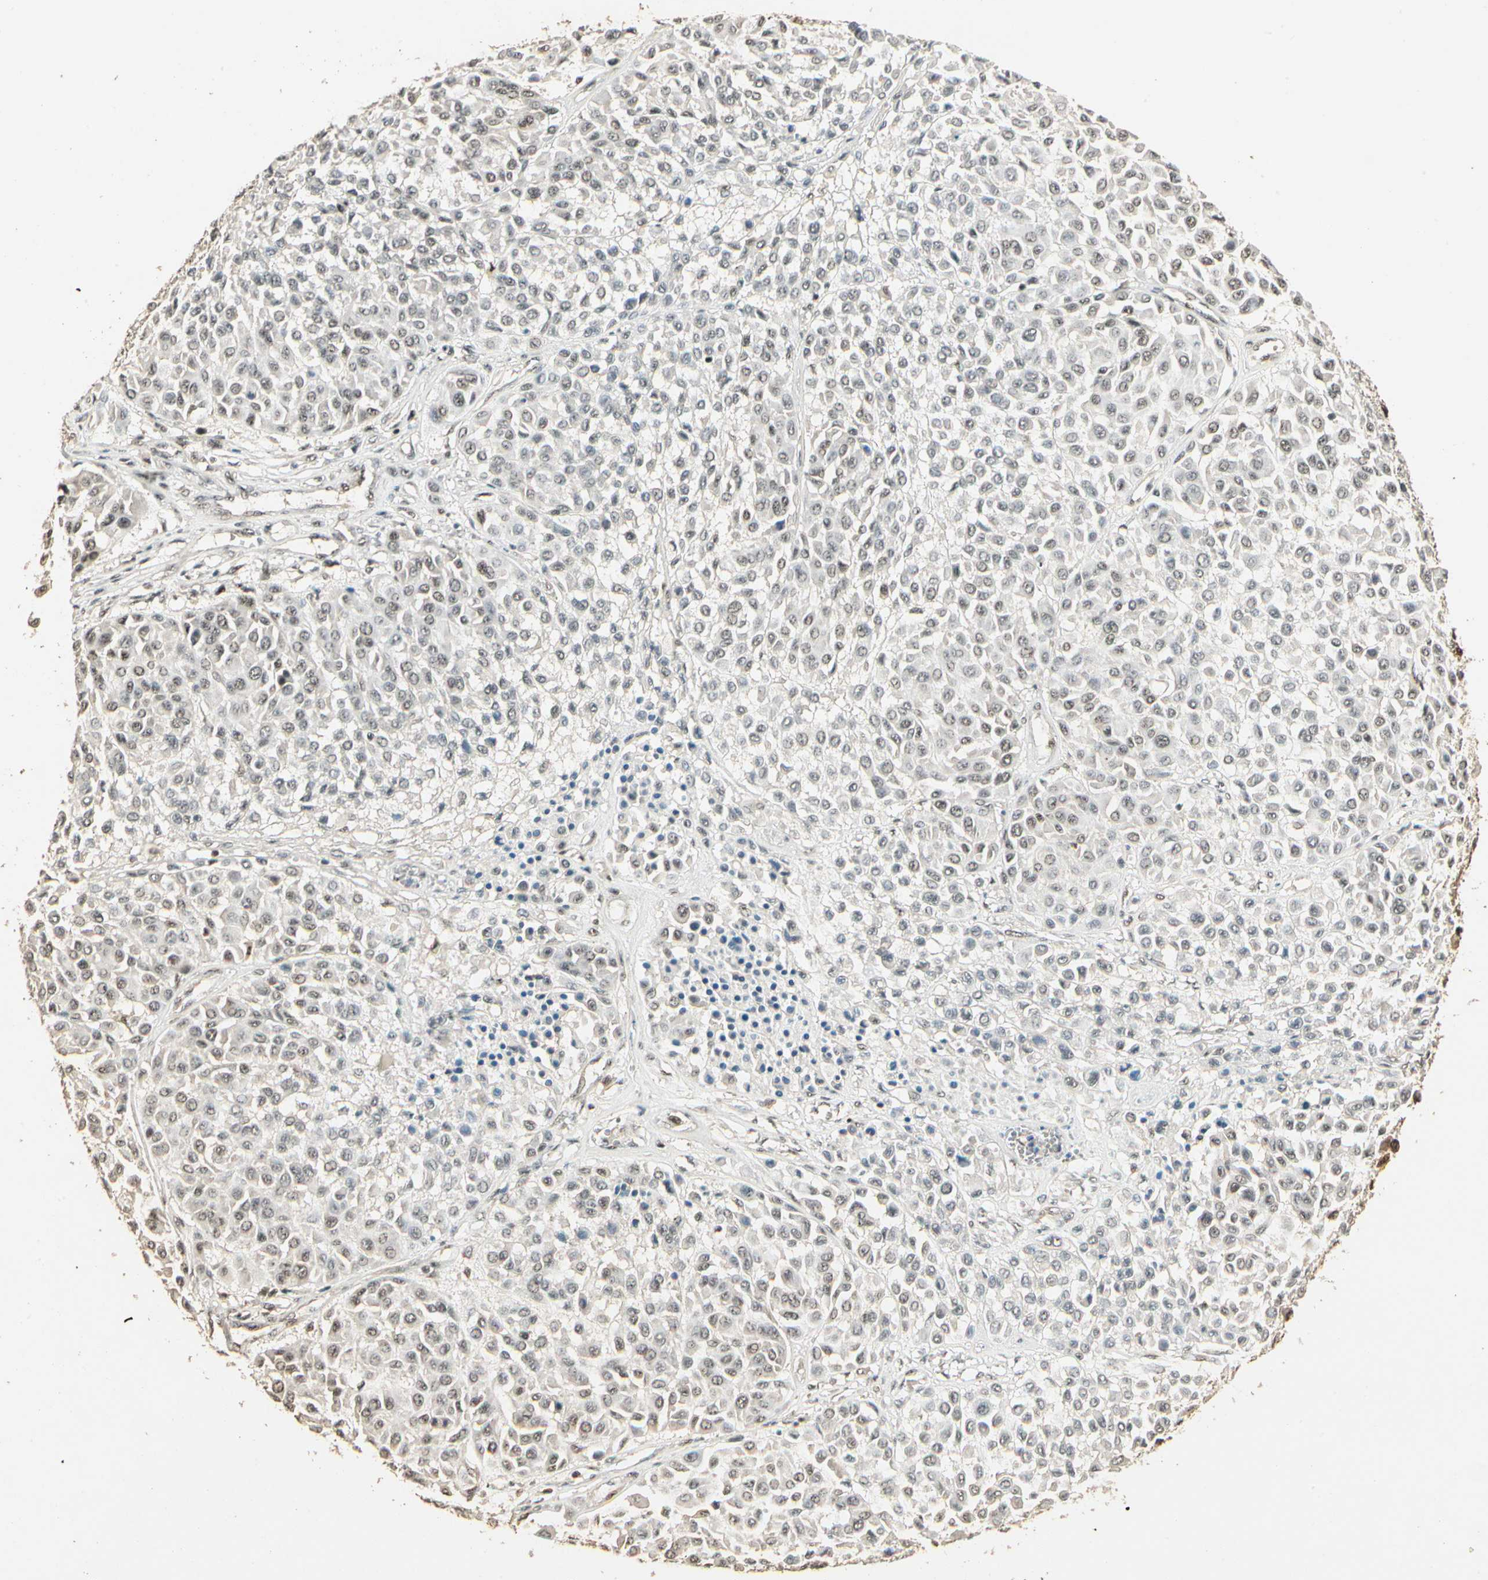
{"staining": {"intensity": "weak", "quantity": ">75%", "location": "nuclear"}, "tissue": "melanoma", "cell_type": "Tumor cells", "image_type": "cancer", "snomed": [{"axis": "morphology", "description": "Malignant melanoma, Metastatic site"}, {"axis": "topography", "description": "Soft tissue"}], "caption": "DAB (3,3'-diaminobenzidine) immunohistochemical staining of human malignant melanoma (metastatic site) exhibits weak nuclear protein staining in approximately >75% of tumor cells.", "gene": "RBM25", "patient": {"sex": "male", "age": 41}}